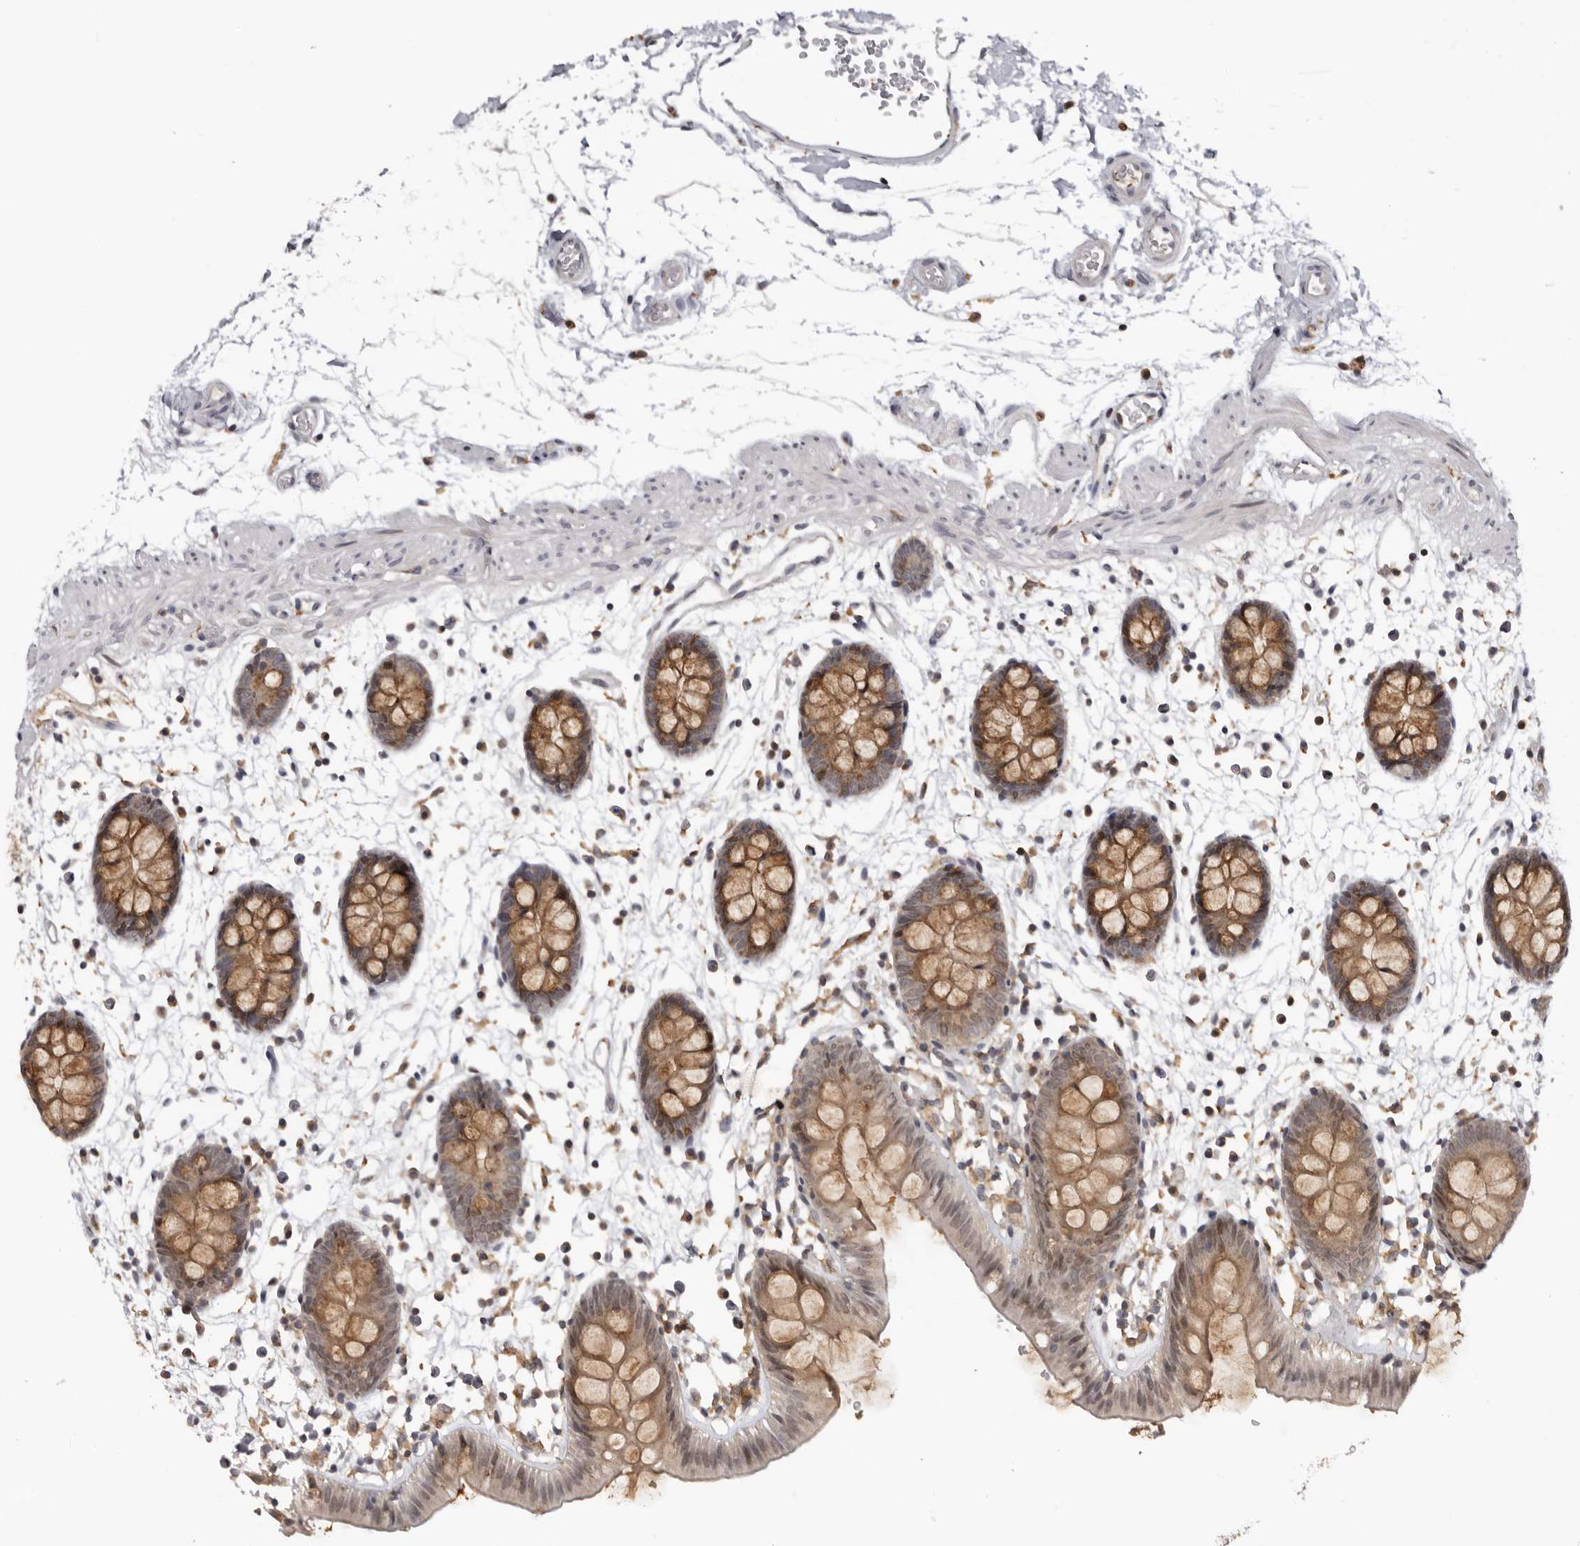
{"staining": {"intensity": "negative", "quantity": "none", "location": "none"}, "tissue": "colon", "cell_type": "Endothelial cells", "image_type": "normal", "snomed": [{"axis": "morphology", "description": "Normal tissue, NOS"}, {"axis": "topography", "description": "Colon"}], "caption": "Immunohistochemical staining of unremarkable colon shows no significant staining in endothelial cells.", "gene": "KIF2B", "patient": {"sex": "male", "age": 56}}